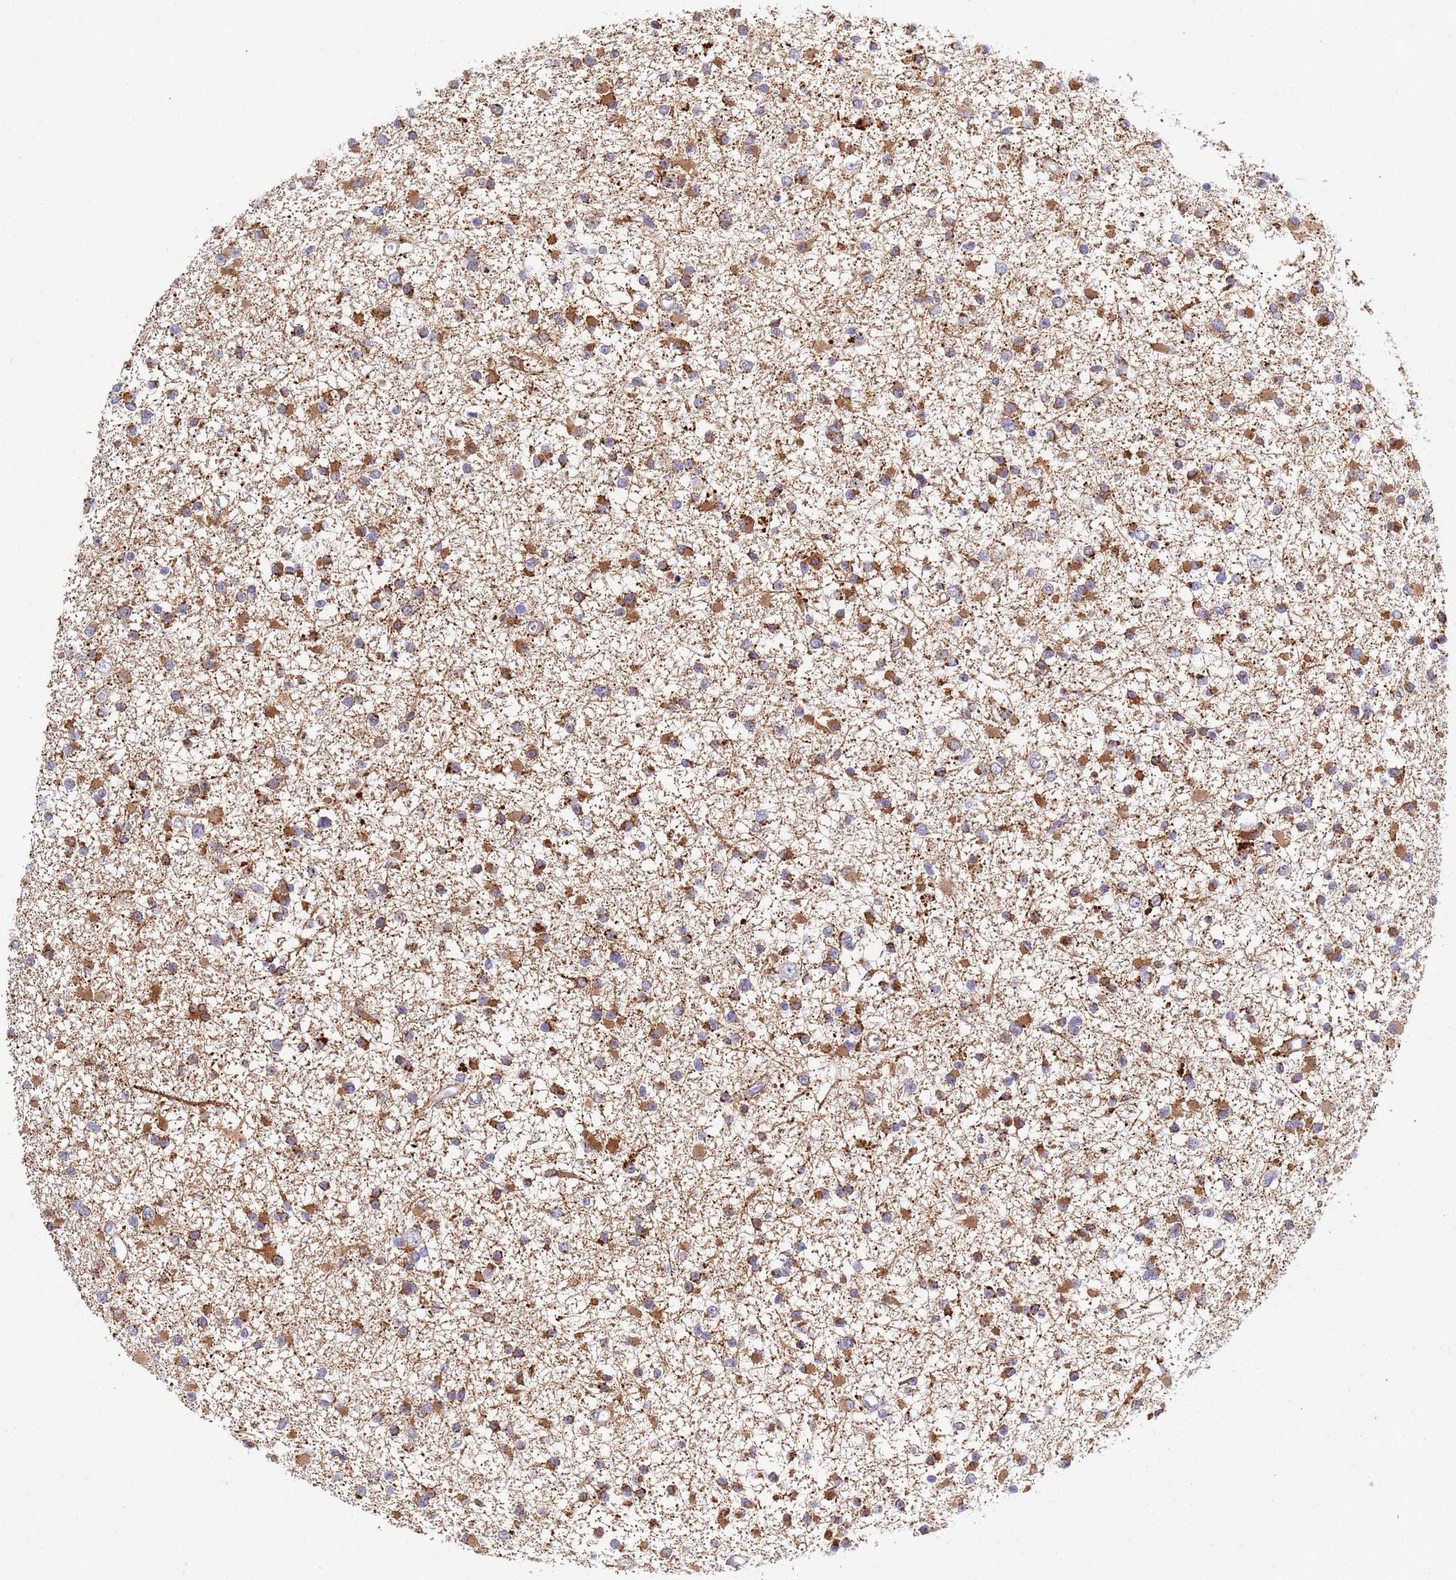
{"staining": {"intensity": "moderate", "quantity": ">75%", "location": "cytoplasmic/membranous"}, "tissue": "glioma", "cell_type": "Tumor cells", "image_type": "cancer", "snomed": [{"axis": "morphology", "description": "Glioma, malignant, Low grade"}, {"axis": "topography", "description": "Brain"}], "caption": "A high-resolution micrograph shows immunohistochemistry (IHC) staining of malignant low-grade glioma, which displays moderate cytoplasmic/membranous positivity in approximately >75% of tumor cells.", "gene": "SDR39U1", "patient": {"sex": "female", "age": 22}}